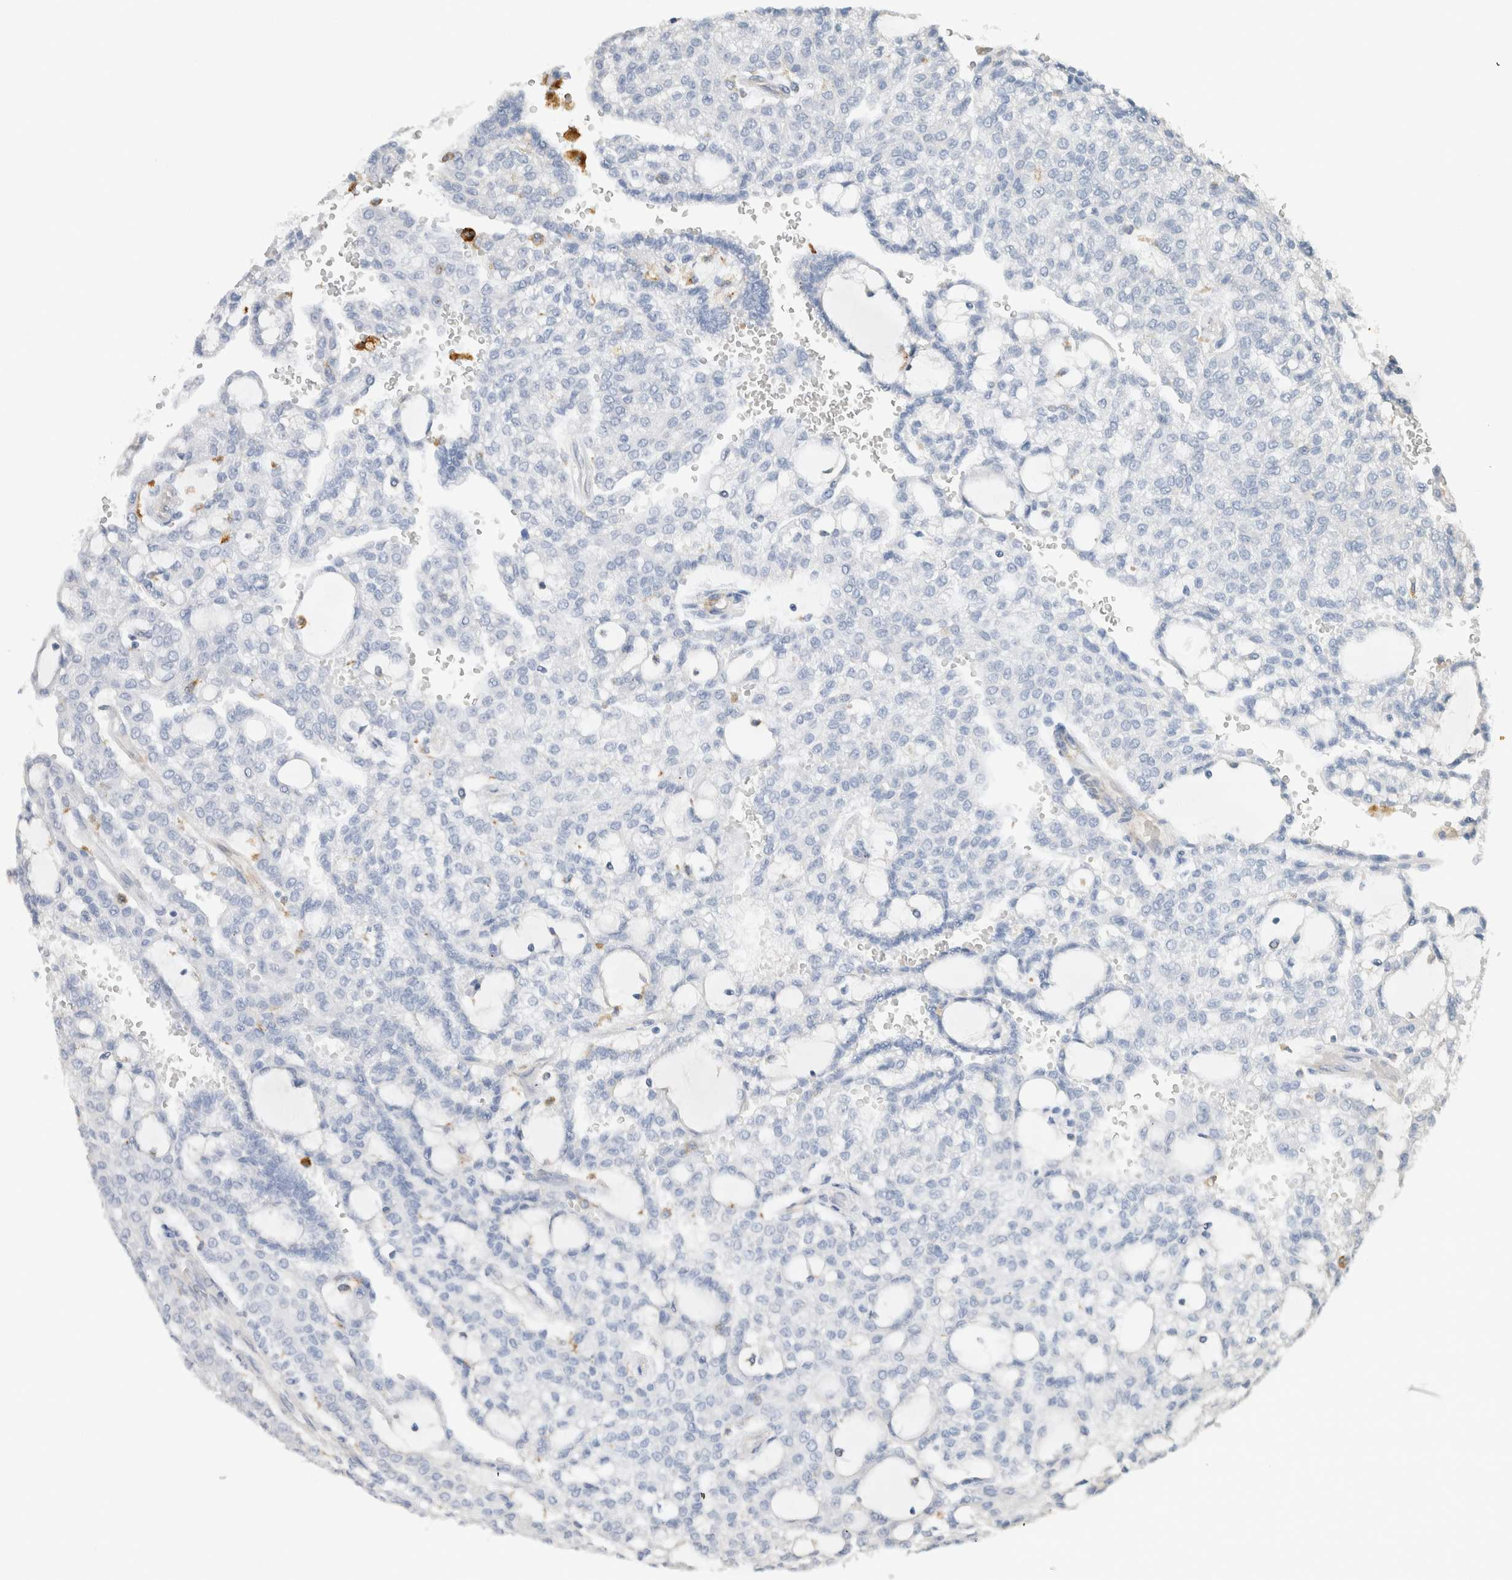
{"staining": {"intensity": "negative", "quantity": "none", "location": "none"}, "tissue": "renal cancer", "cell_type": "Tumor cells", "image_type": "cancer", "snomed": [{"axis": "morphology", "description": "Adenocarcinoma, NOS"}, {"axis": "topography", "description": "Kidney"}], "caption": "A photomicrograph of renal cancer stained for a protein demonstrates no brown staining in tumor cells. (DAB IHC with hematoxylin counter stain).", "gene": "LY86", "patient": {"sex": "male", "age": 63}}